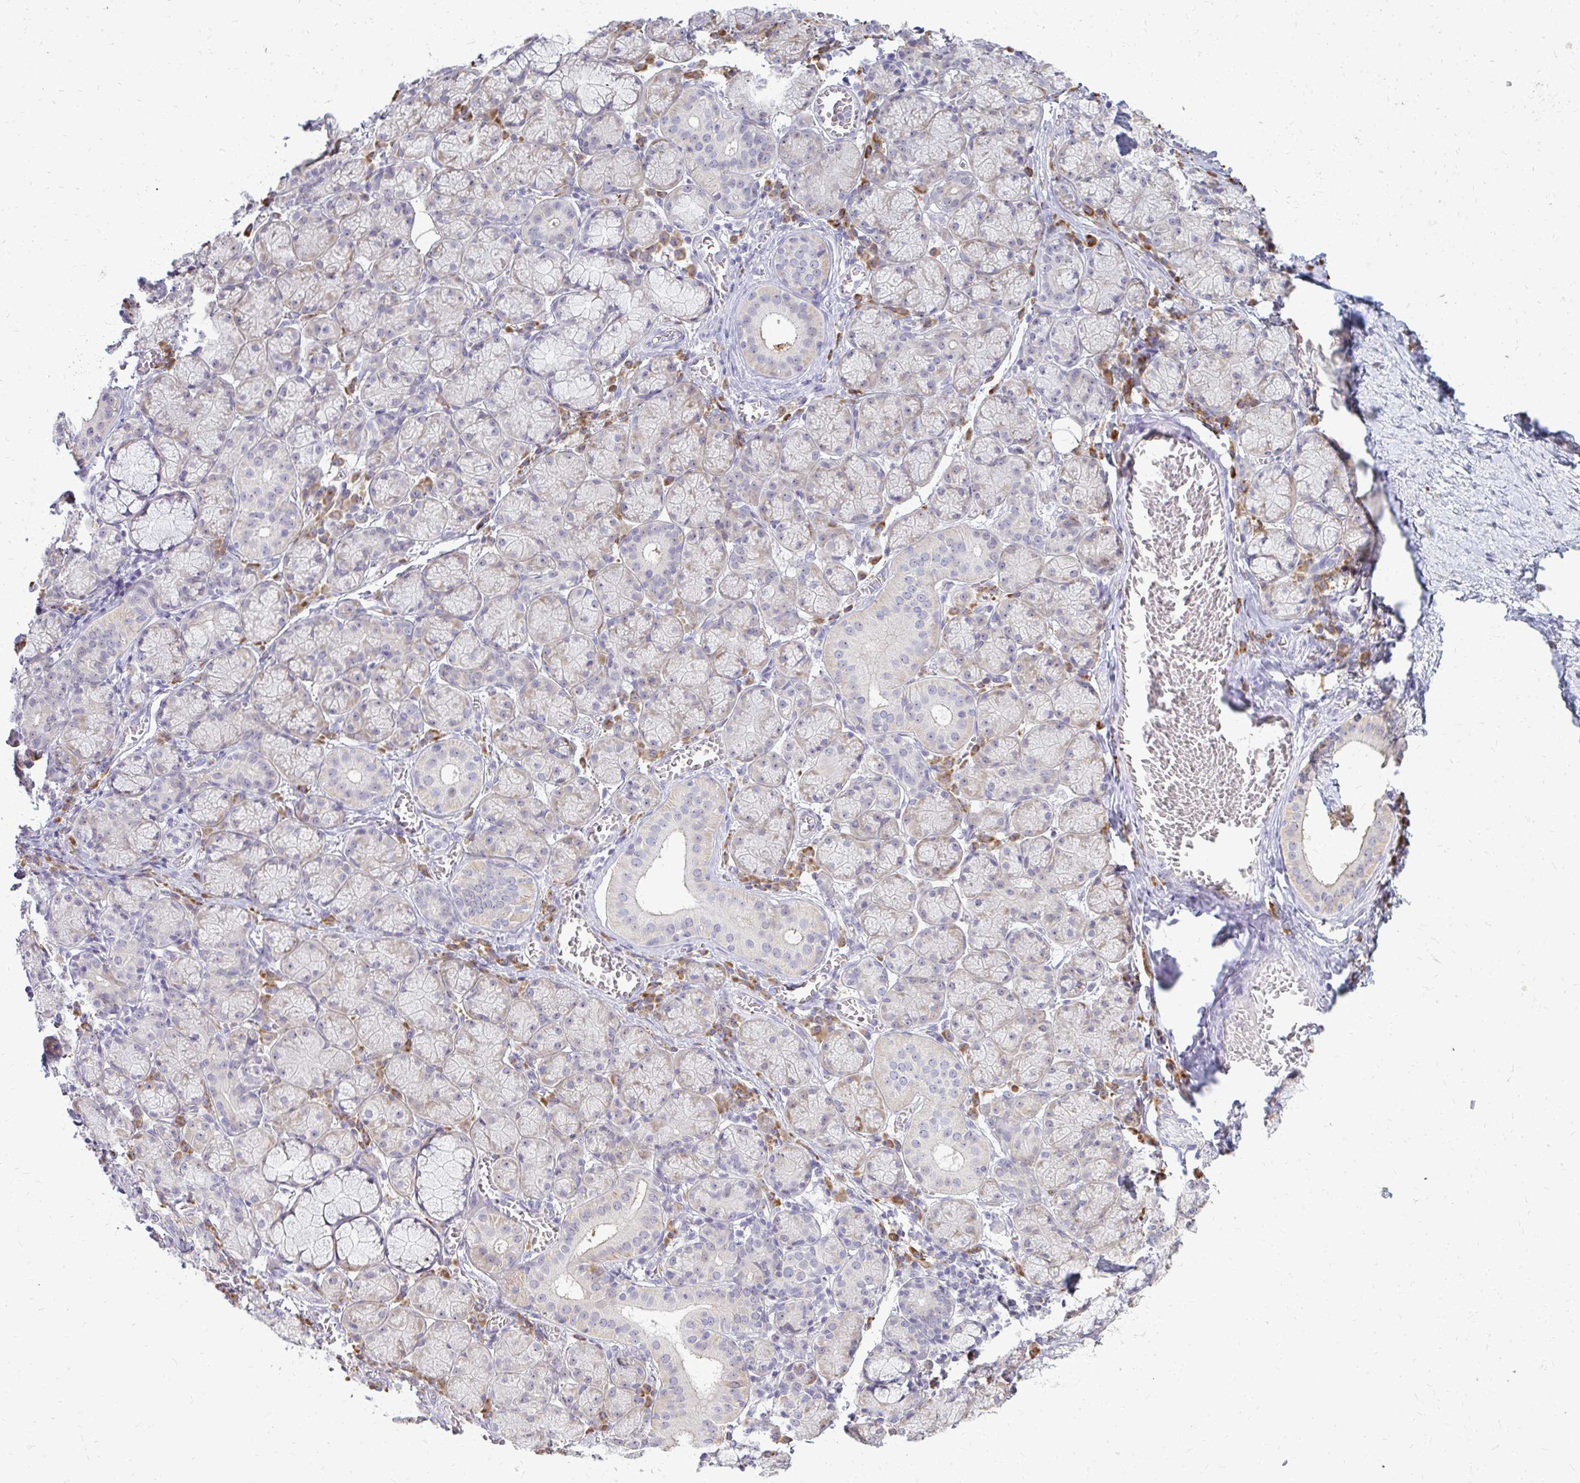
{"staining": {"intensity": "weak", "quantity": "25%-75%", "location": "cytoplasmic/membranous"}, "tissue": "salivary gland", "cell_type": "Glandular cells", "image_type": "normal", "snomed": [{"axis": "morphology", "description": "Normal tissue, NOS"}, {"axis": "topography", "description": "Salivary gland"}], "caption": "Brown immunohistochemical staining in benign human salivary gland displays weak cytoplasmic/membranous positivity in approximately 25%-75% of glandular cells. The protein is shown in brown color, while the nuclei are stained blue.", "gene": "FAM9A", "patient": {"sex": "female", "age": 24}}